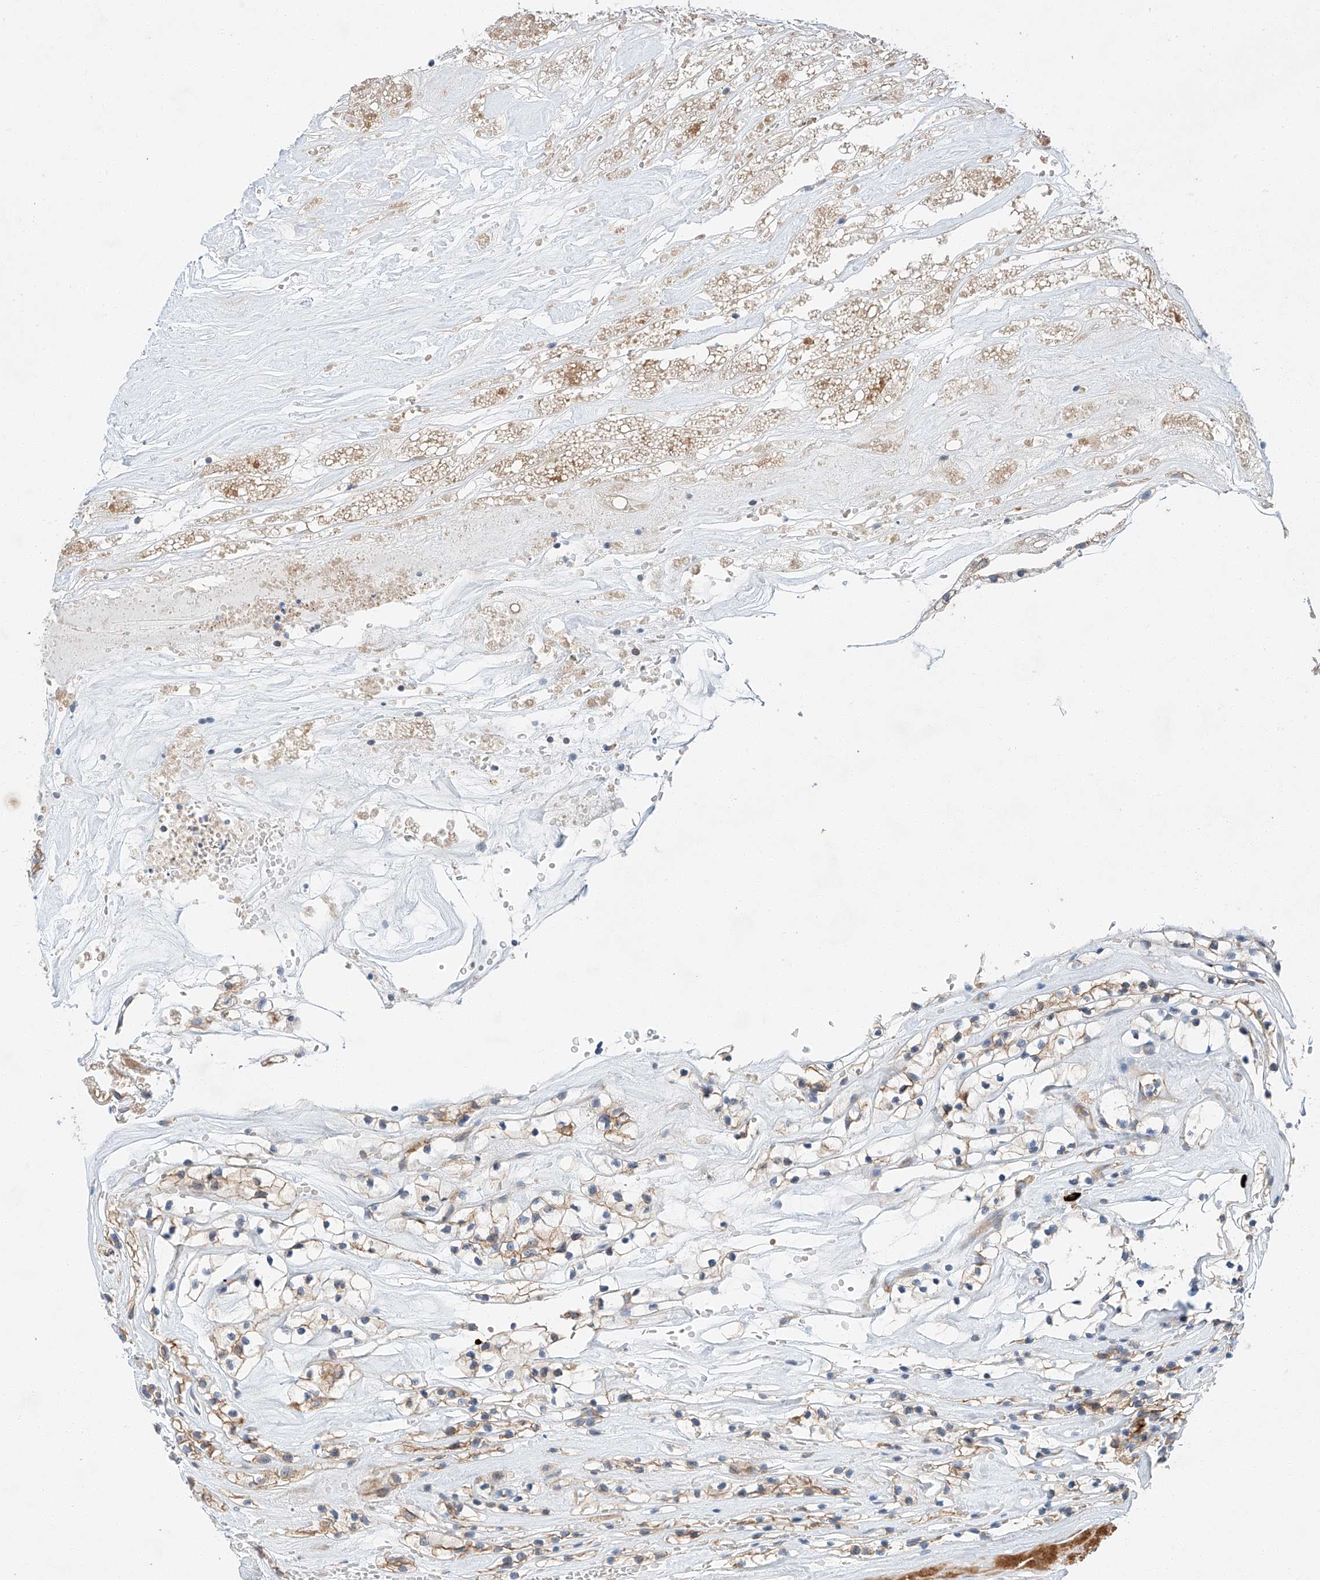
{"staining": {"intensity": "moderate", "quantity": "25%-75%", "location": "cytoplasmic/membranous"}, "tissue": "renal cancer", "cell_type": "Tumor cells", "image_type": "cancer", "snomed": [{"axis": "morphology", "description": "Adenocarcinoma, NOS"}, {"axis": "topography", "description": "Kidney"}], "caption": "Immunohistochemistry (DAB) staining of renal cancer exhibits moderate cytoplasmic/membranous protein positivity in about 25%-75% of tumor cells.", "gene": "MINDY4", "patient": {"sex": "female", "age": 57}}